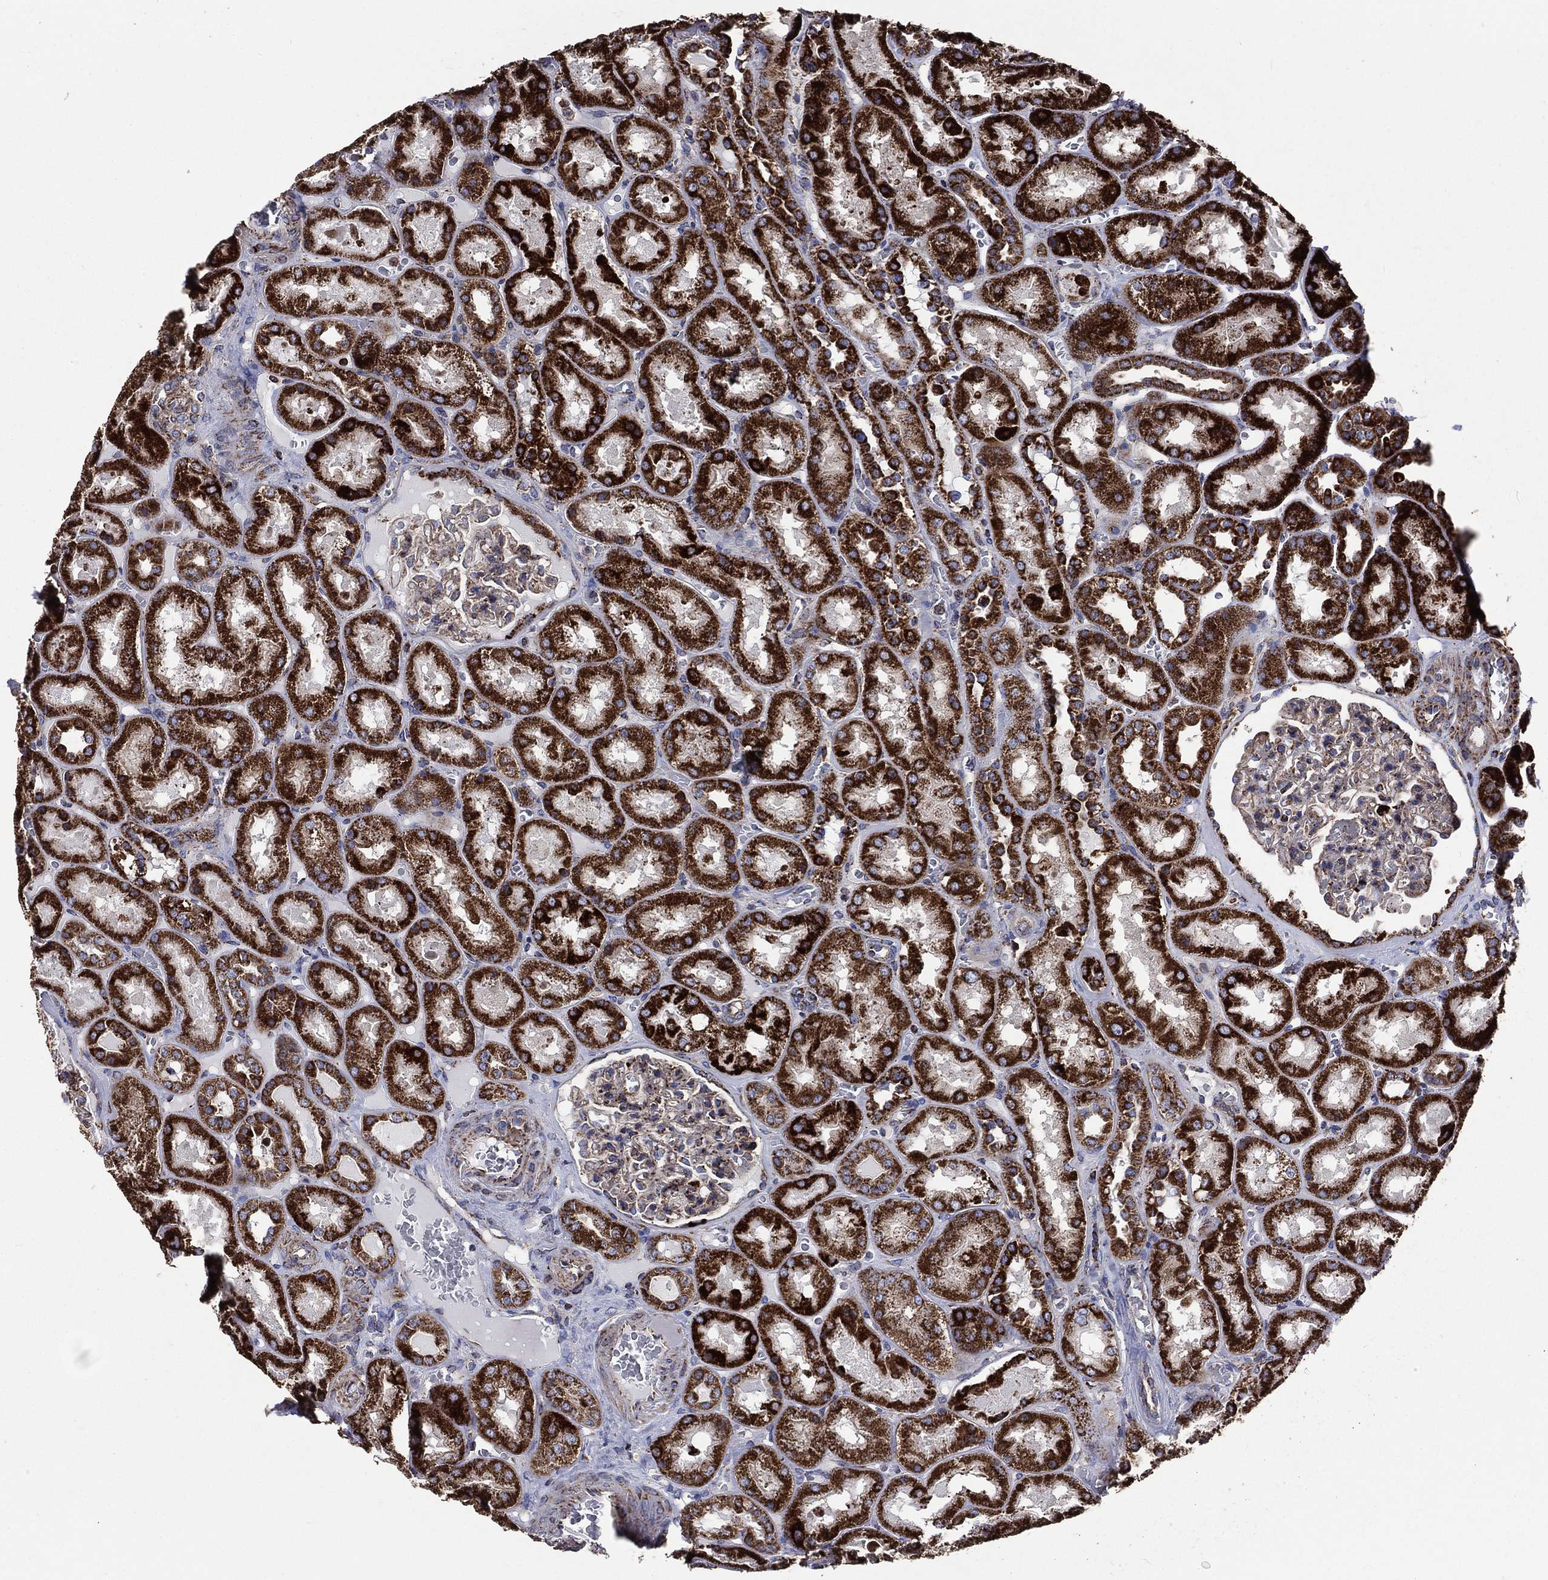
{"staining": {"intensity": "strong", "quantity": "<25%", "location": "cytoplasmic/membranous"}, "tissue": "kidney", "cell_type": "Cells in glomeruli", "image_type": "normal", "snomed": [{"axis": "morphology", "description": "Normal tissue, NOS"}, {"axis": "topography", "description": "Kidney"}], "caption": "Immunohistochemistry (IHC) staining of unremarkable kidney, which exhibits medium levels of strong cytoplasmic/membranous staining in about <25% of cells in glomeruli indicating strong cytoplasmic/membranous protein expression. The staining was performed using DAB (3,3'-diaminobenzidine) (brown) for protein detection and nuclei were counterstained in hematoxylin (blue).", "gene": "ANKRD37", "patient": {"sex": "male", "age": 73}}